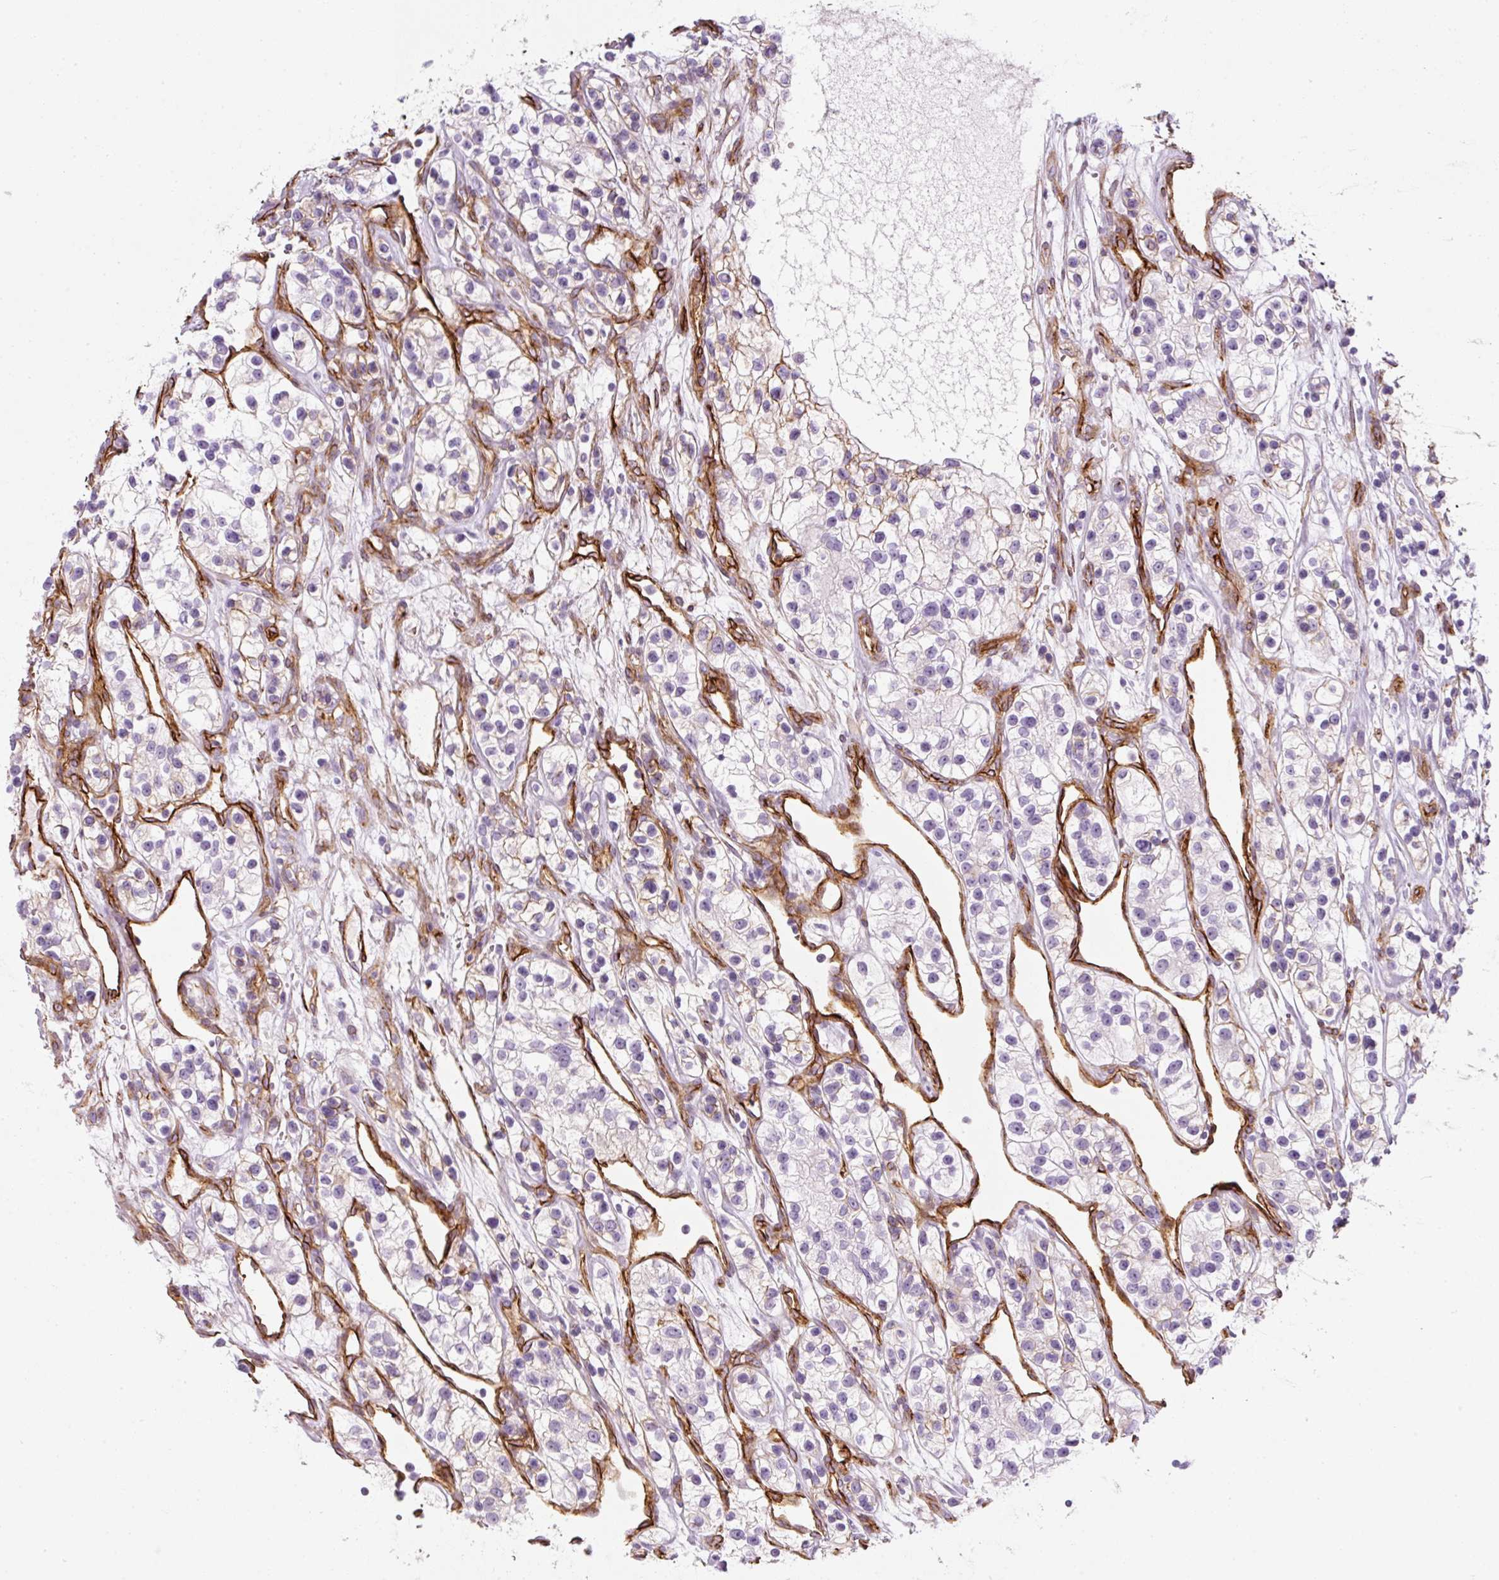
{"staining": {"intensity": "negative", "quantity": "none", "location": "none"}, "tissue": "renal cancer", "cell_type": "Tumor cells", "image_type": "cancer", "snomed": [{"axis": "morphology", "description": "Adenocarcinoma, NOS"}, {"axis": "topography", "description": "Kidney"}], "caption": "Photomicrograph shows no significant protein positivity in tumor cells of renal cancer (adenocarcinoma). The staining was performed using DAB (3,3'-diaminobenzidine) to visualize the protein expression in brown, while the nuclei were stained in blue with hematoxylin (Magnification: 20x).", "gene": "CAVIN3", "patient": {"sex": "female", "age": 57}}